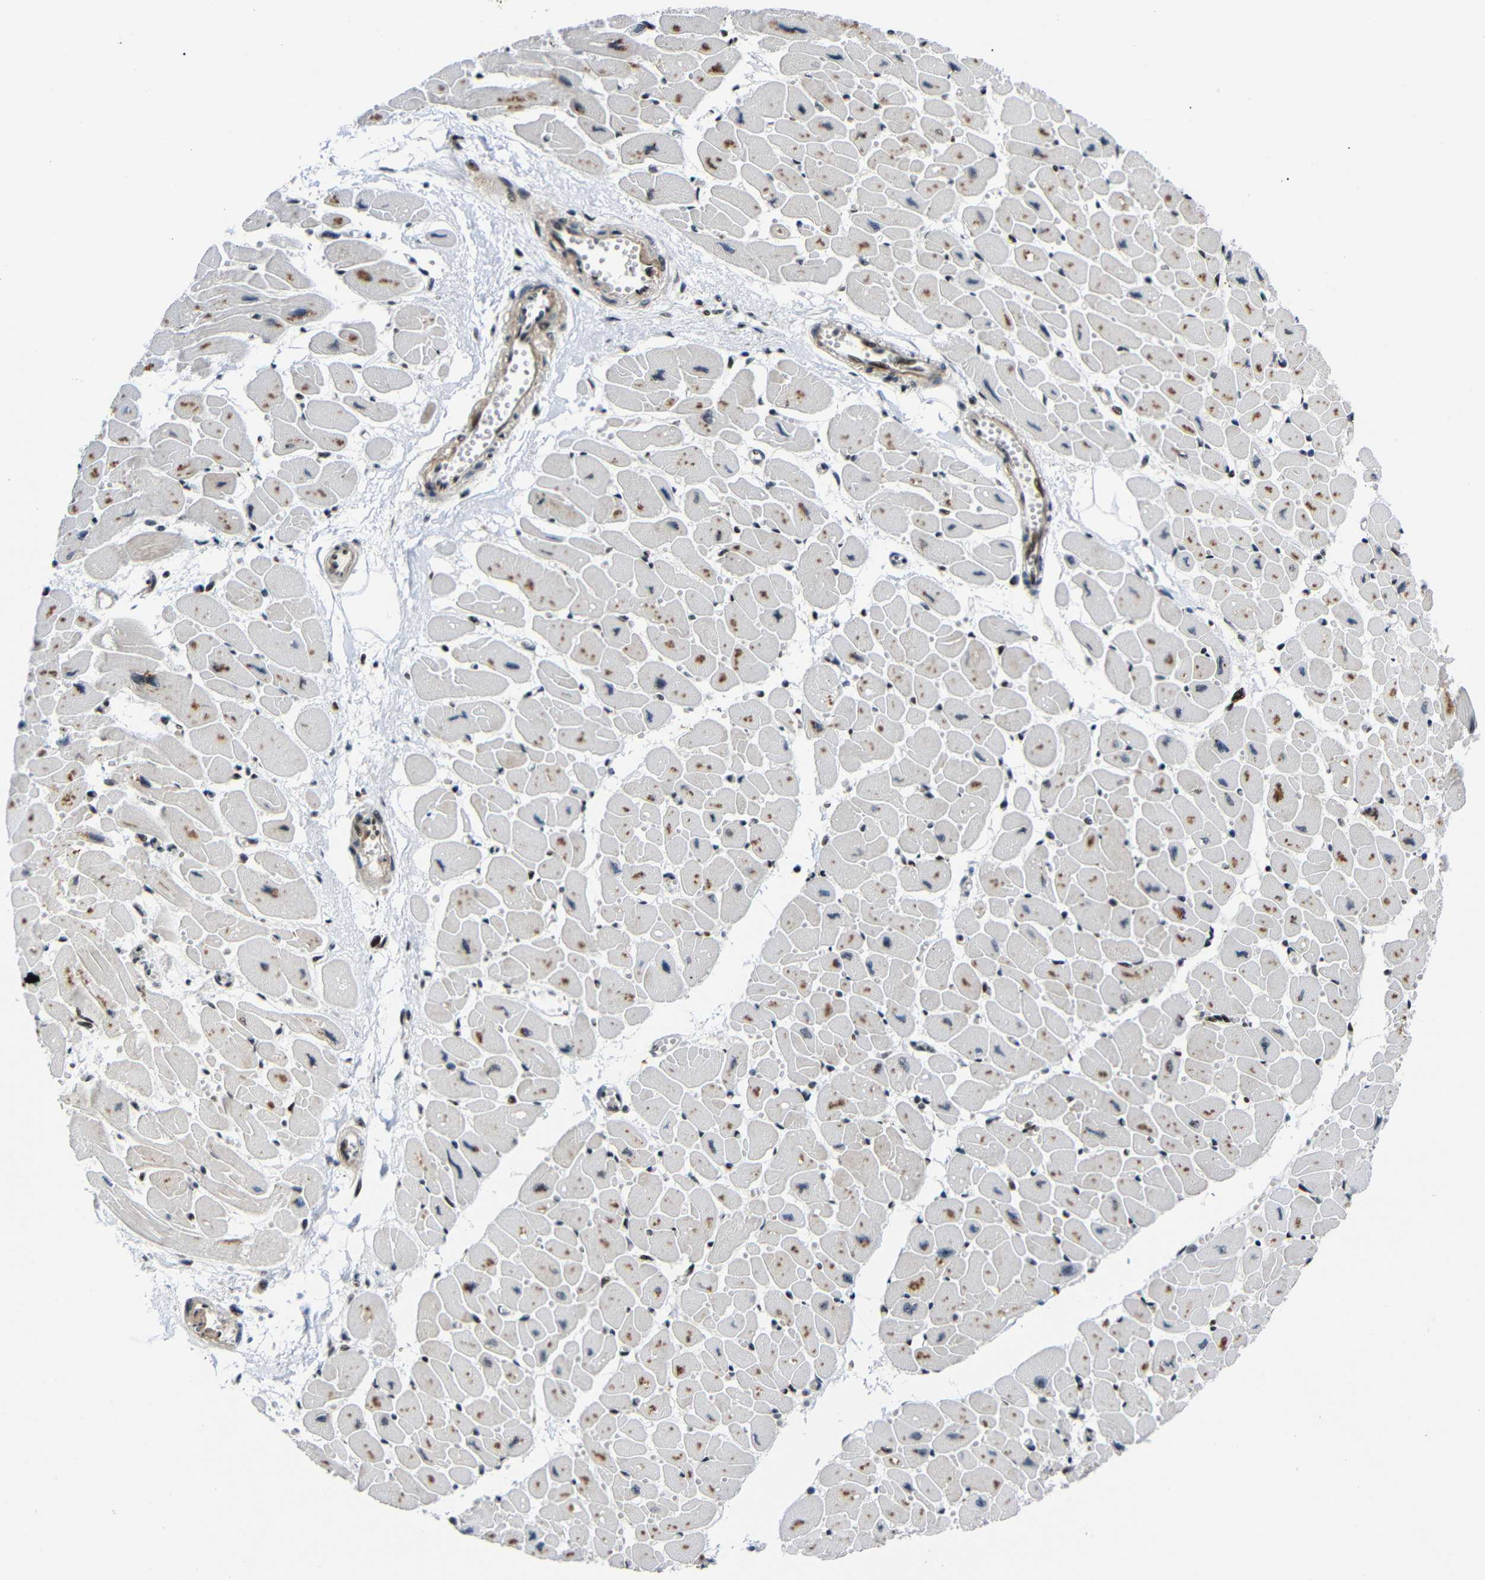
{"staining": {"intensity": "moderate", "quantity": "<25%", "location": "cytoplasmic/membranous,nuclear"}, "tissue": "heart muscle", "cell_type": "Cardiomyocytes", "image_type": "normal", "snomed": [{"axis": "morphology", "description": "Normal tissue, NOS"}, {"axis": "topography", "description": "Heart"}], "caption": "DAB immunohistochemical staining of unremarkable heart muscle demonstrates moderate cytoplasmic/membranous,nuclear protein staining in approximately <25% of cardiomyocytes. The protein is stained brown, and the nuclei are stained in blue (DAB IHC with brightfield microscopy, high magnification).", "gene": "SETDB2", "patient": {"sex": "female", "age": 54}}